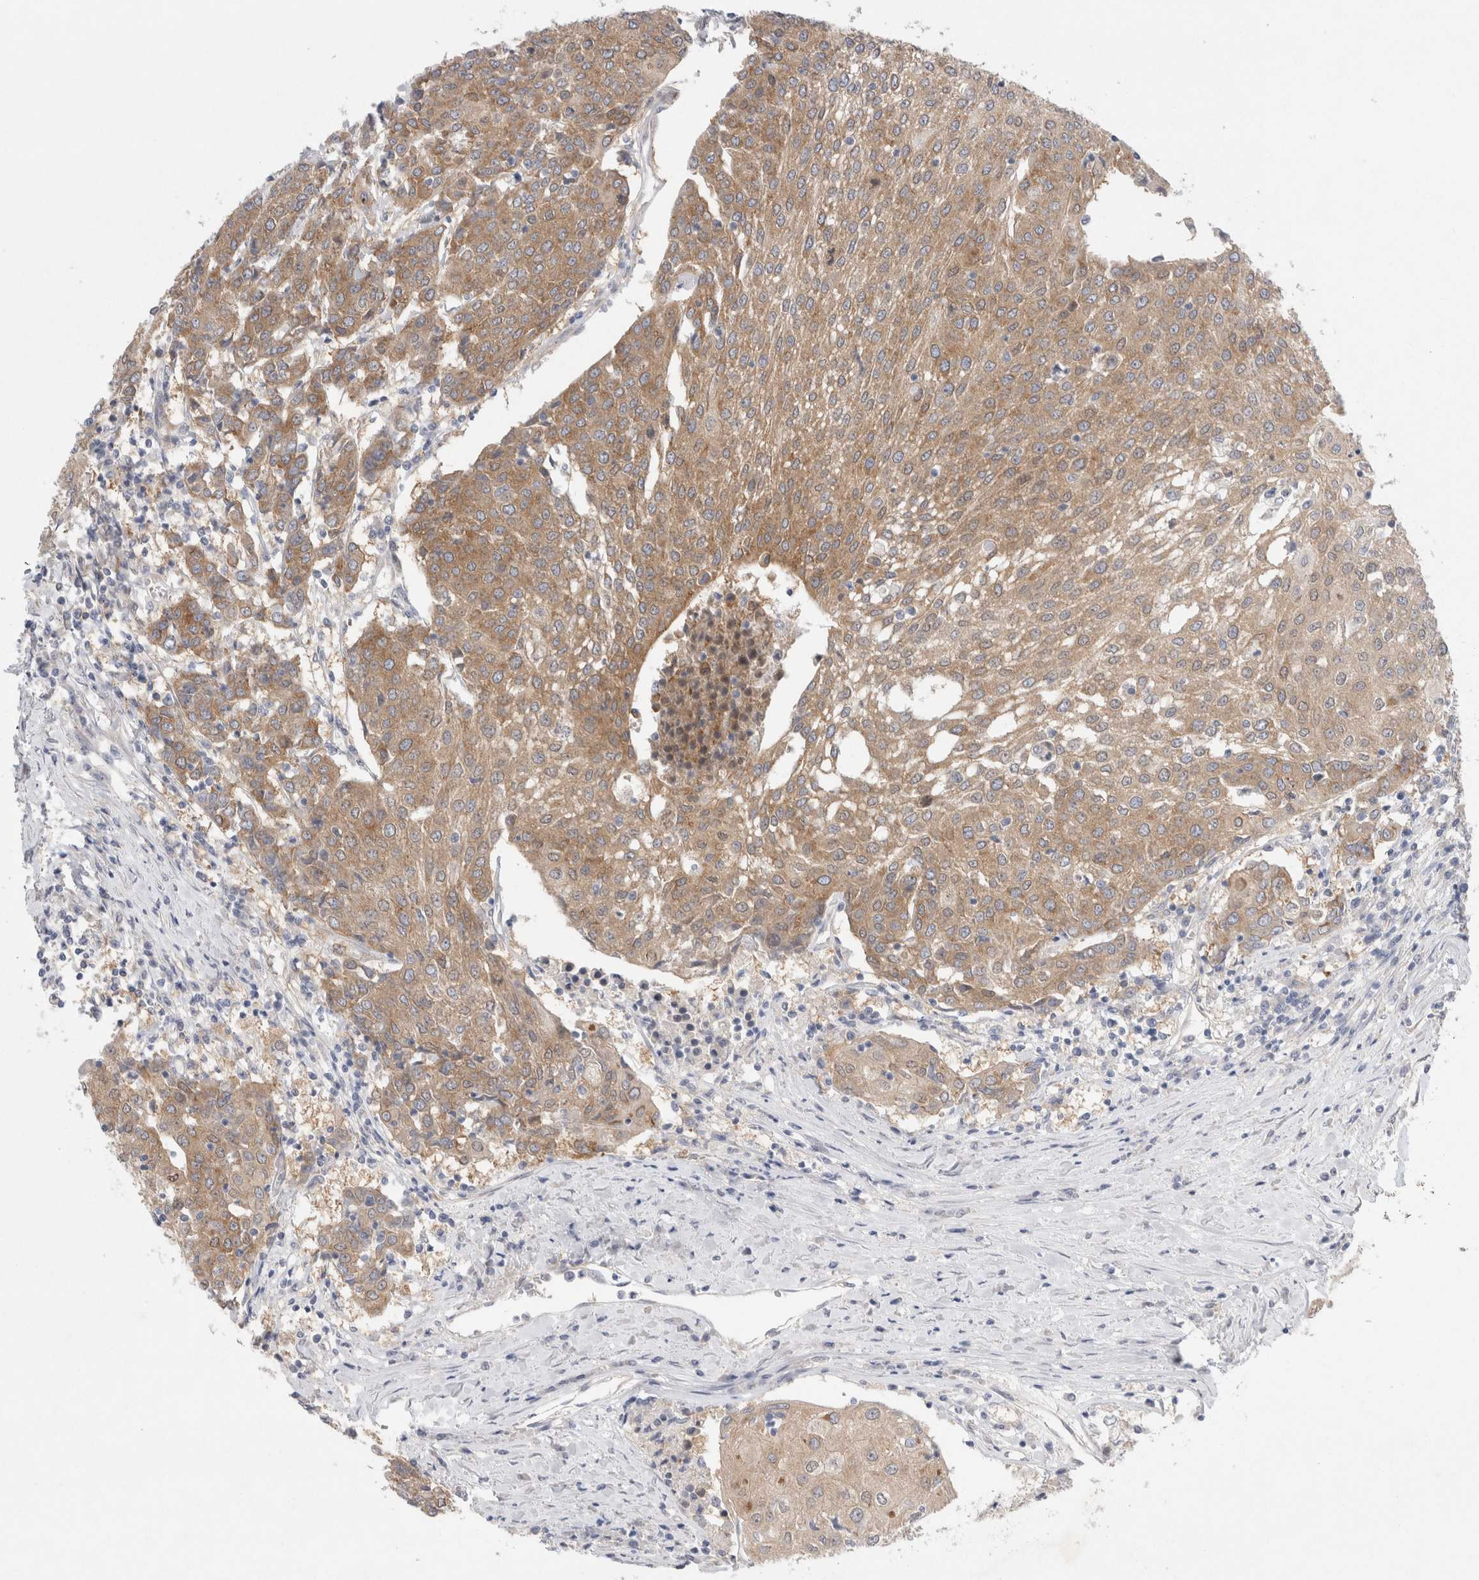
{"staining": {"intensity": "moderate", "quantity": ">75%", "location": "cytoplasmic/membranous"}, "tissue": "urothelial cancer", "cell_type": "Tumor cells", "image_type": "cancer", "snomed": [{"axis": "morphology", "description": "Urothelial carcinoma, High grade"}, {"axis": "topography", "description": "Urinary bladder"}], "caption": "The histopathology image demonstrates a brown stain indicating the presence of a protein in the cytoplasmic/membranous of tumor cells in urothelial cancer.", "gene": "WIPF2", "patient": {"sex": "female", "age": 85}}